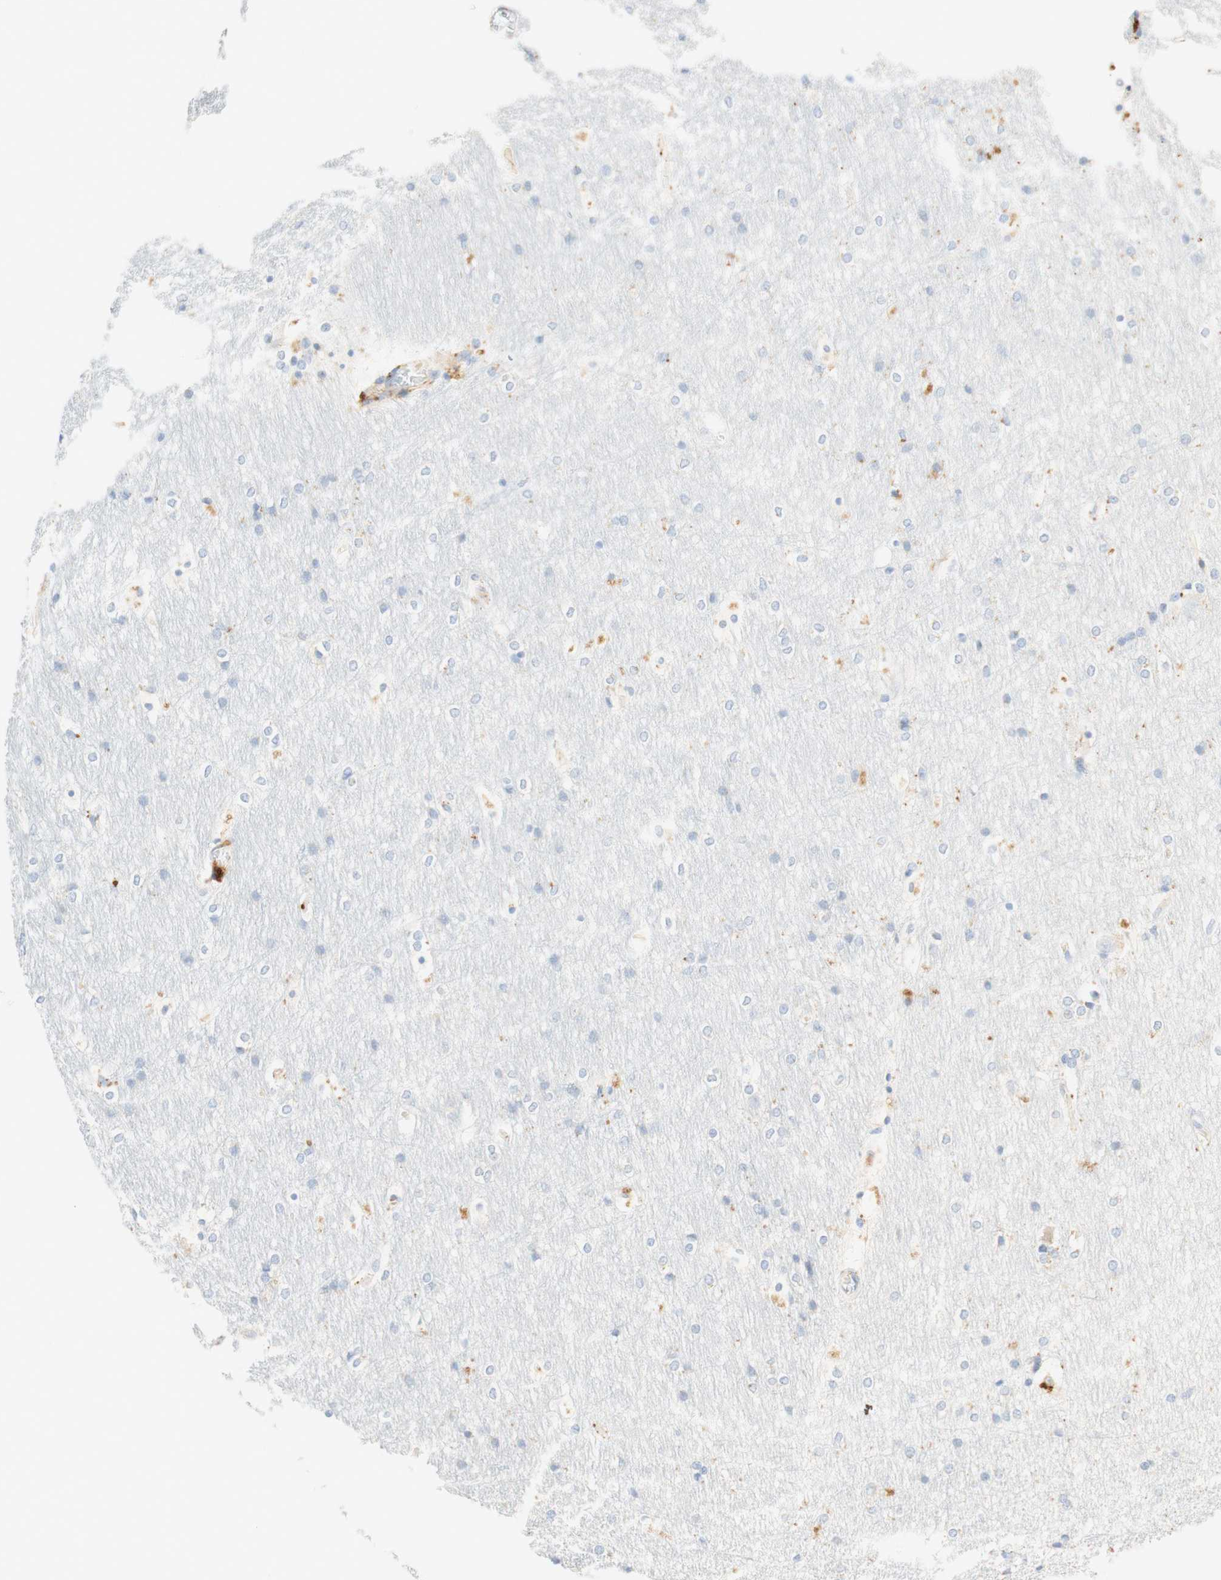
{"staining": {"intensity": "negative", "quantity": "none", "location": "none"}, "tissue": "hippocampus", "cell_type": "Glial cells", "image_type": "normal", "snomed": [{"axis": "morphology", "description": "Normal tissue, NOS"}, {"axis": "topography", "description": "Hippocampus"}], "caption": "High power microscopy image of an immunohistochemistry (IHC) micrograph of benign hippocampus, revealing no significant staining in glial cells.", "gene": "CD63", "patient": {"sex": "female", "age": 19}}